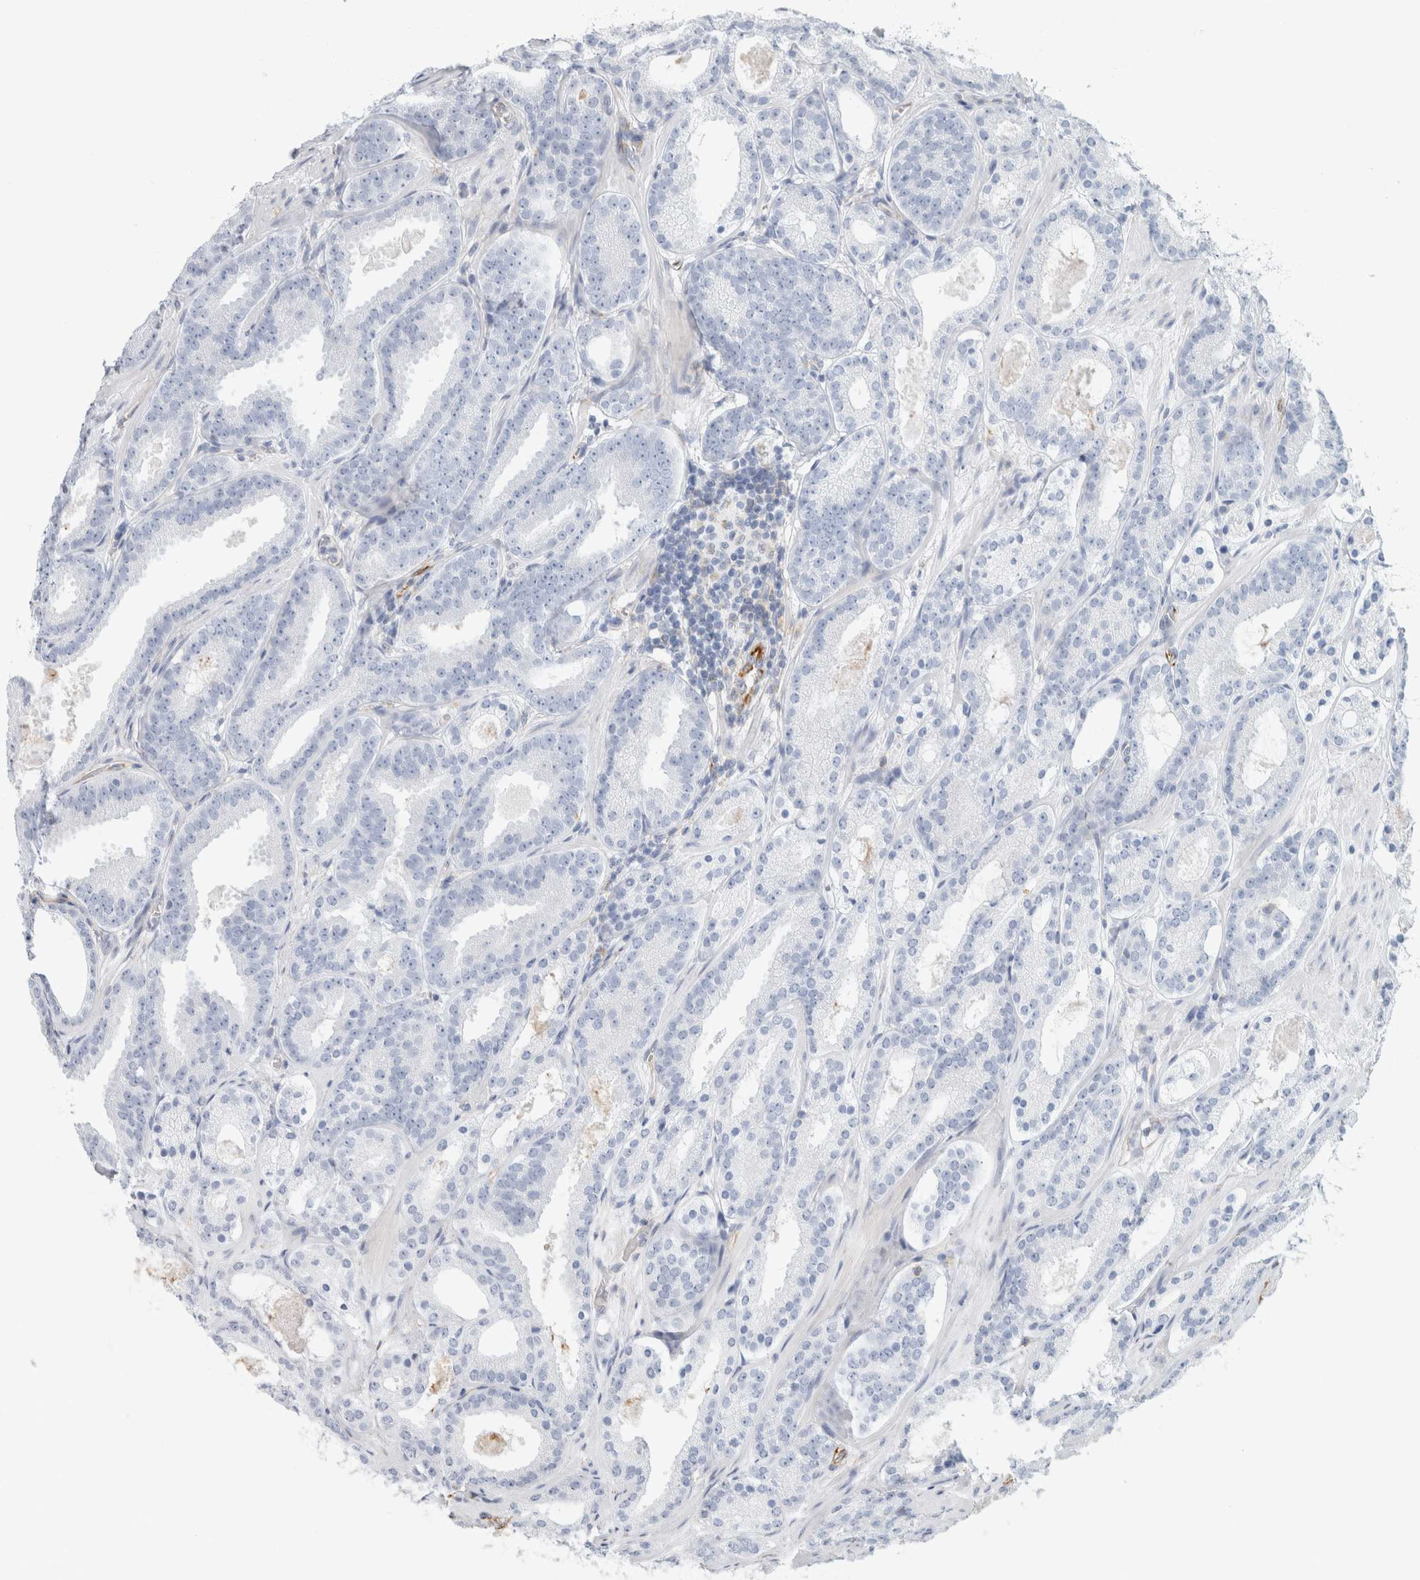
{"staining": {"intensity": "negative", "quantity": "none", "location": "none"}, "tissue": "prostate cancer", "cell_type": "Tumor cells", "image_type": "cancer", "snomed": [{"axis": "morphology", "description": "Adenocarcinoma, Low grade"}, {"axis": "topography", "description": "Prostate"}], "caption": "IHC of human adenocarcinoma (low-grade) (prostate) exhibits no positivity in tumor cells.", "gene": "LY86", "patient": {"sex": "male", "age": 69}}